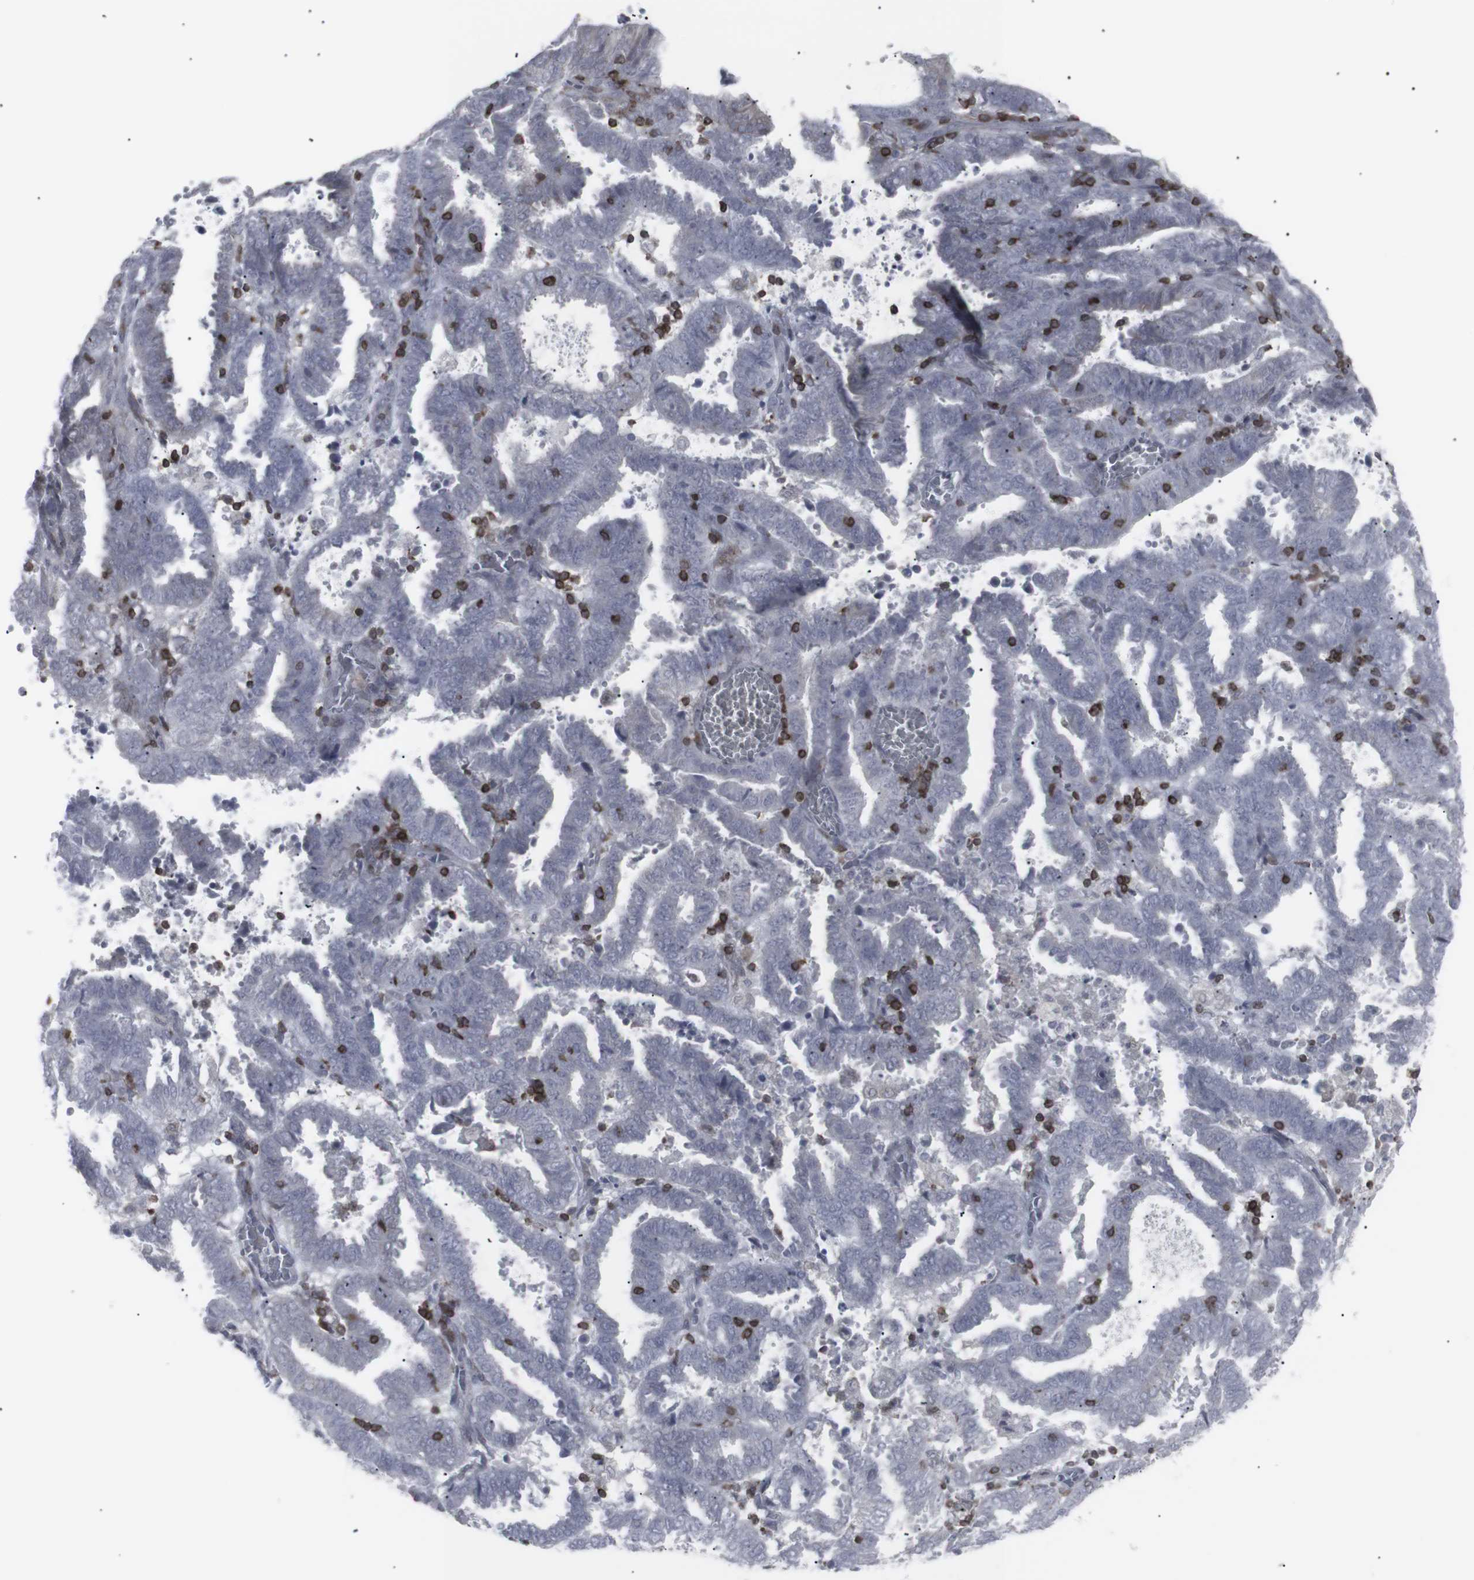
{"staining": {"intensity": "negative", "quantity": "none", "location": "none"}, "tissue": "endometrial cancer", "cell_type": "Tumor cells", "image_type": "cancer", "snomed": [{"axis": "morphology", "description": "Adenocarcinoma, NOS"}, {"axis": "topography", "description": "Uterus"}], "caption": "Human adenocarcinoma (endometrial) stained for a protein using immunohistochemistry shows no staining in tumor cells.", "gene": "APOBEC2", "patient": {"sex": "female", "age": 83}}